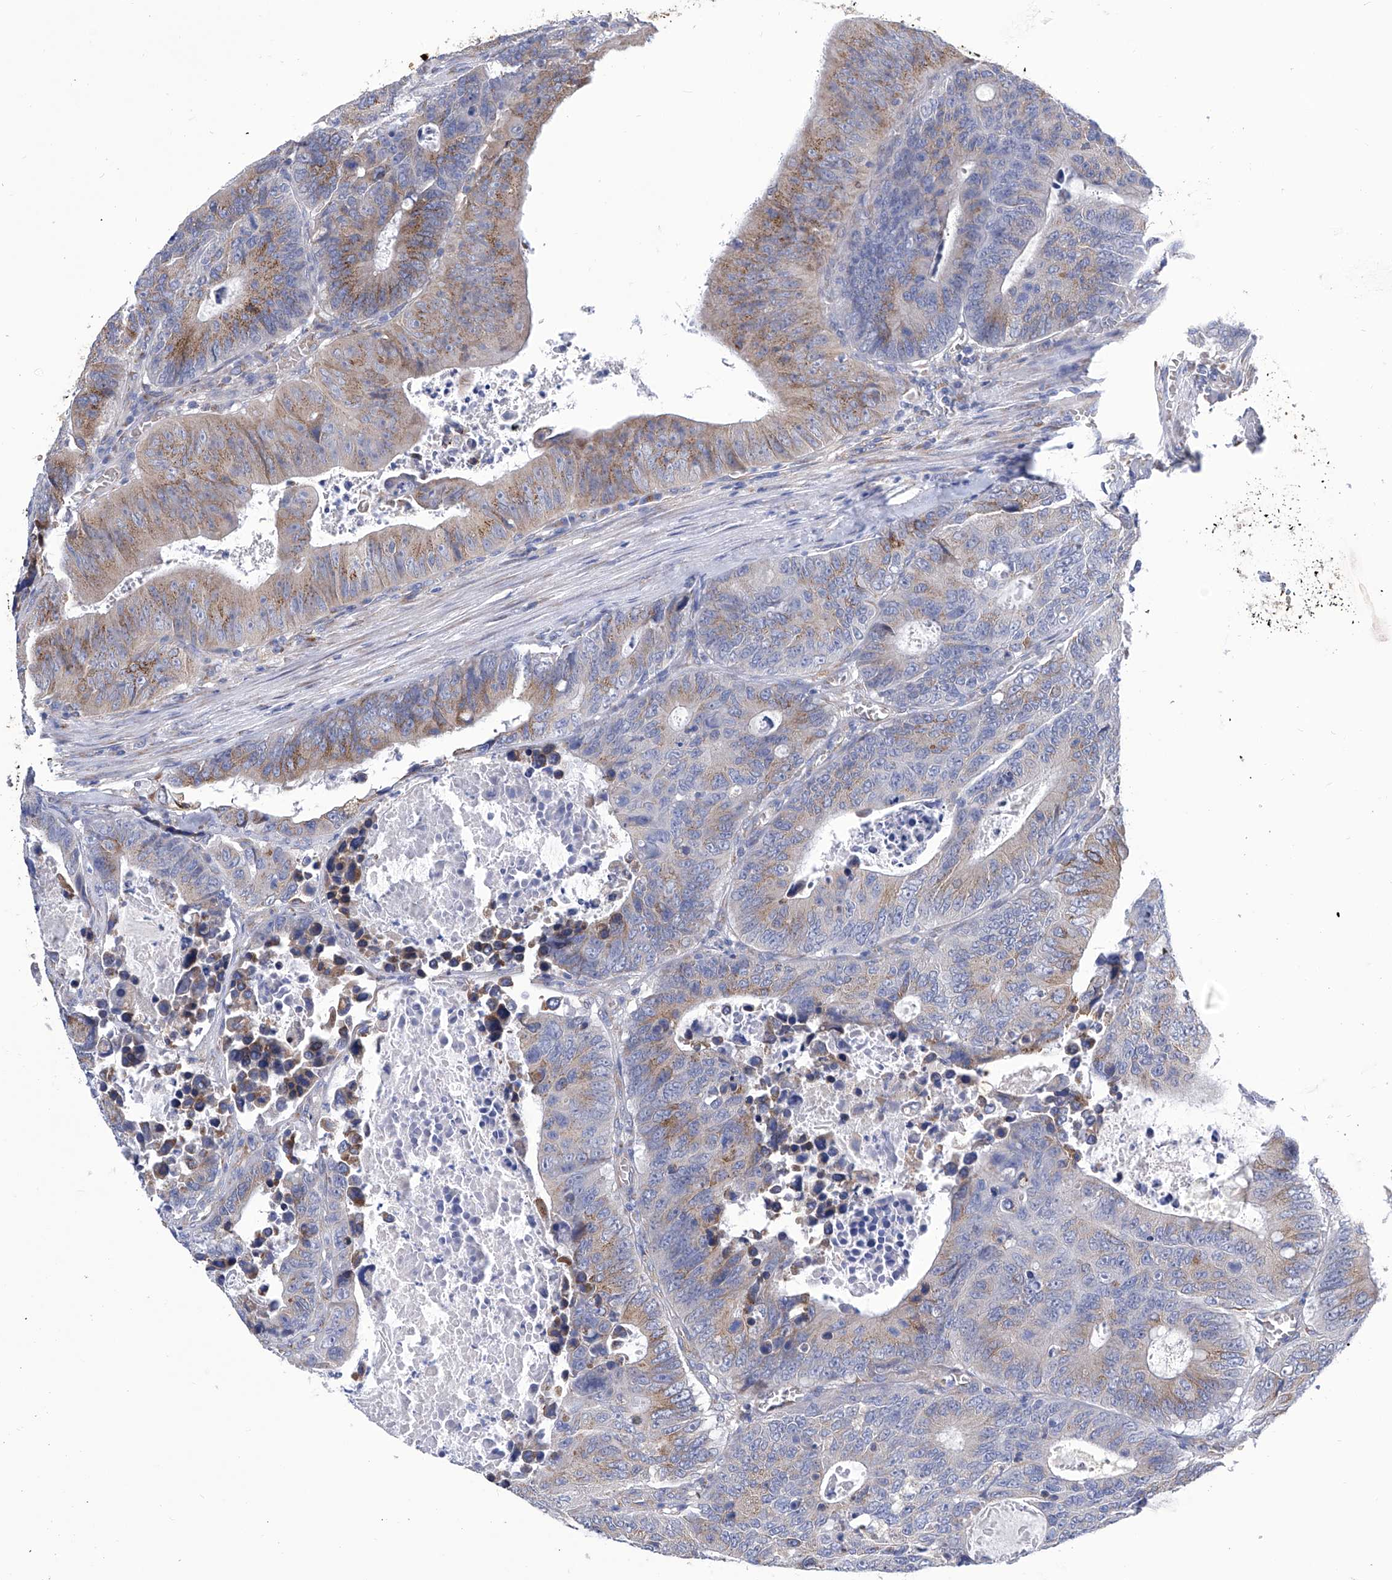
{"staining": {"intensity": "moderate", "quantity": "<25%", "location": "cytoplasmic/membranous"}, "tissue": "colorectal cancer", "cell_type": "Tumor cells", "image_type": "cancer", "snomed": [{"axis": "morphology", "description": "Adenocarcinoma, NOS"}, {"axis": "topography", "description": "Colon"}], "caption": "Human colorectal cancer stained for a protein (brown) reveals moderate cytoplasmic/membranous positive expression in approximately <25% of tumor cells.", "gene": "TJAP1", "patient": {"sex": "male", "age": 87}}